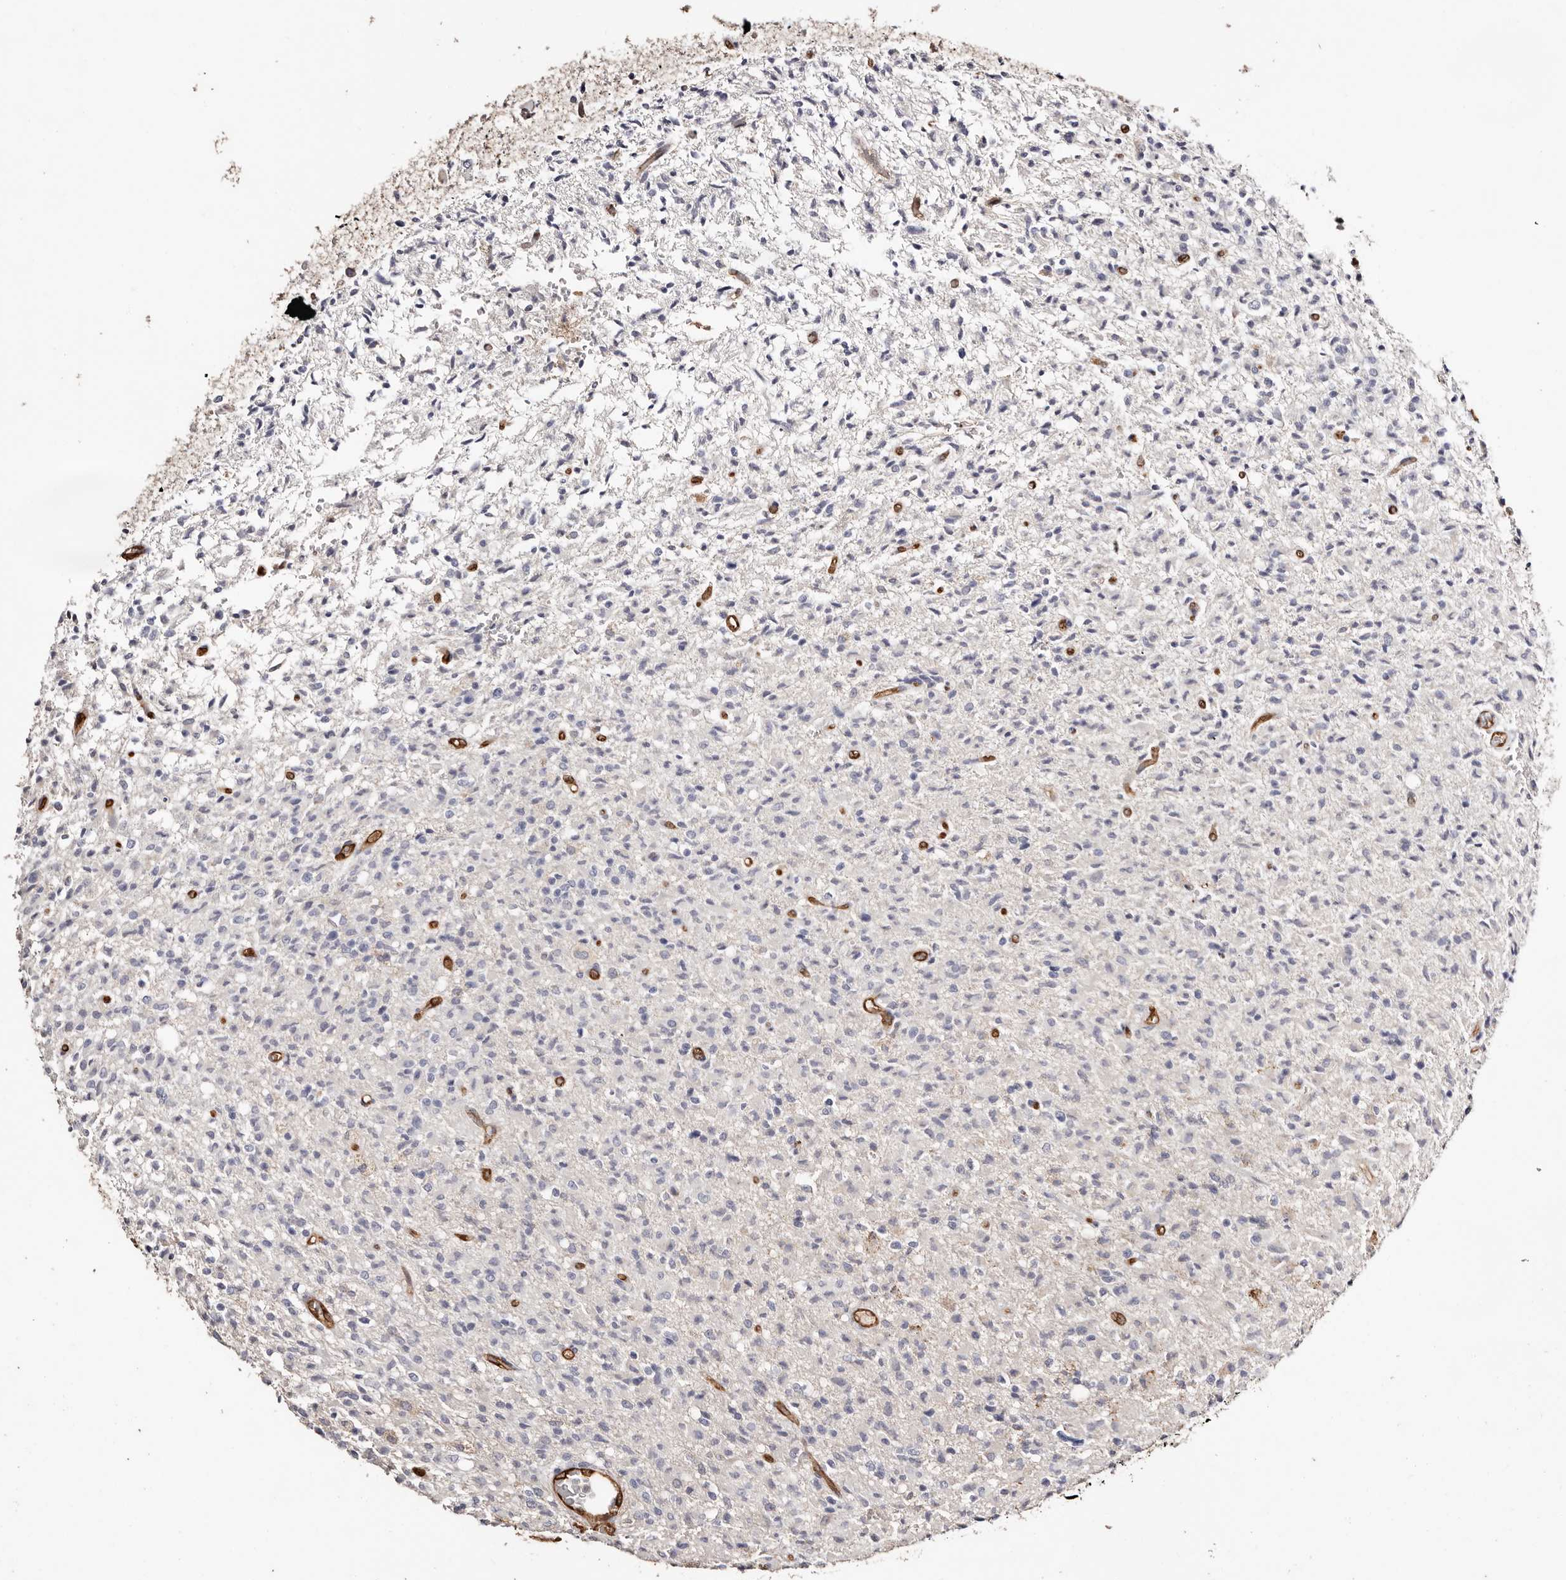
{"staining": {"intensity": "negative", "quantity": "none", "location": "none"}, "tissue": "glioma", "cell_type": "Tumor cells", "image_type": "cancer", "snomed": [{"axis": "morphology", "description": "Glioma, malignant, High grade"}, {"axis": "topography", "description": "Brain"}], "caption": "IHC histopathology image of human glioma stained for a protein (brown), which displays no expression in tumor cells.", "gene": "TGM2", "patient": {"sex": "female", "age": 57}}